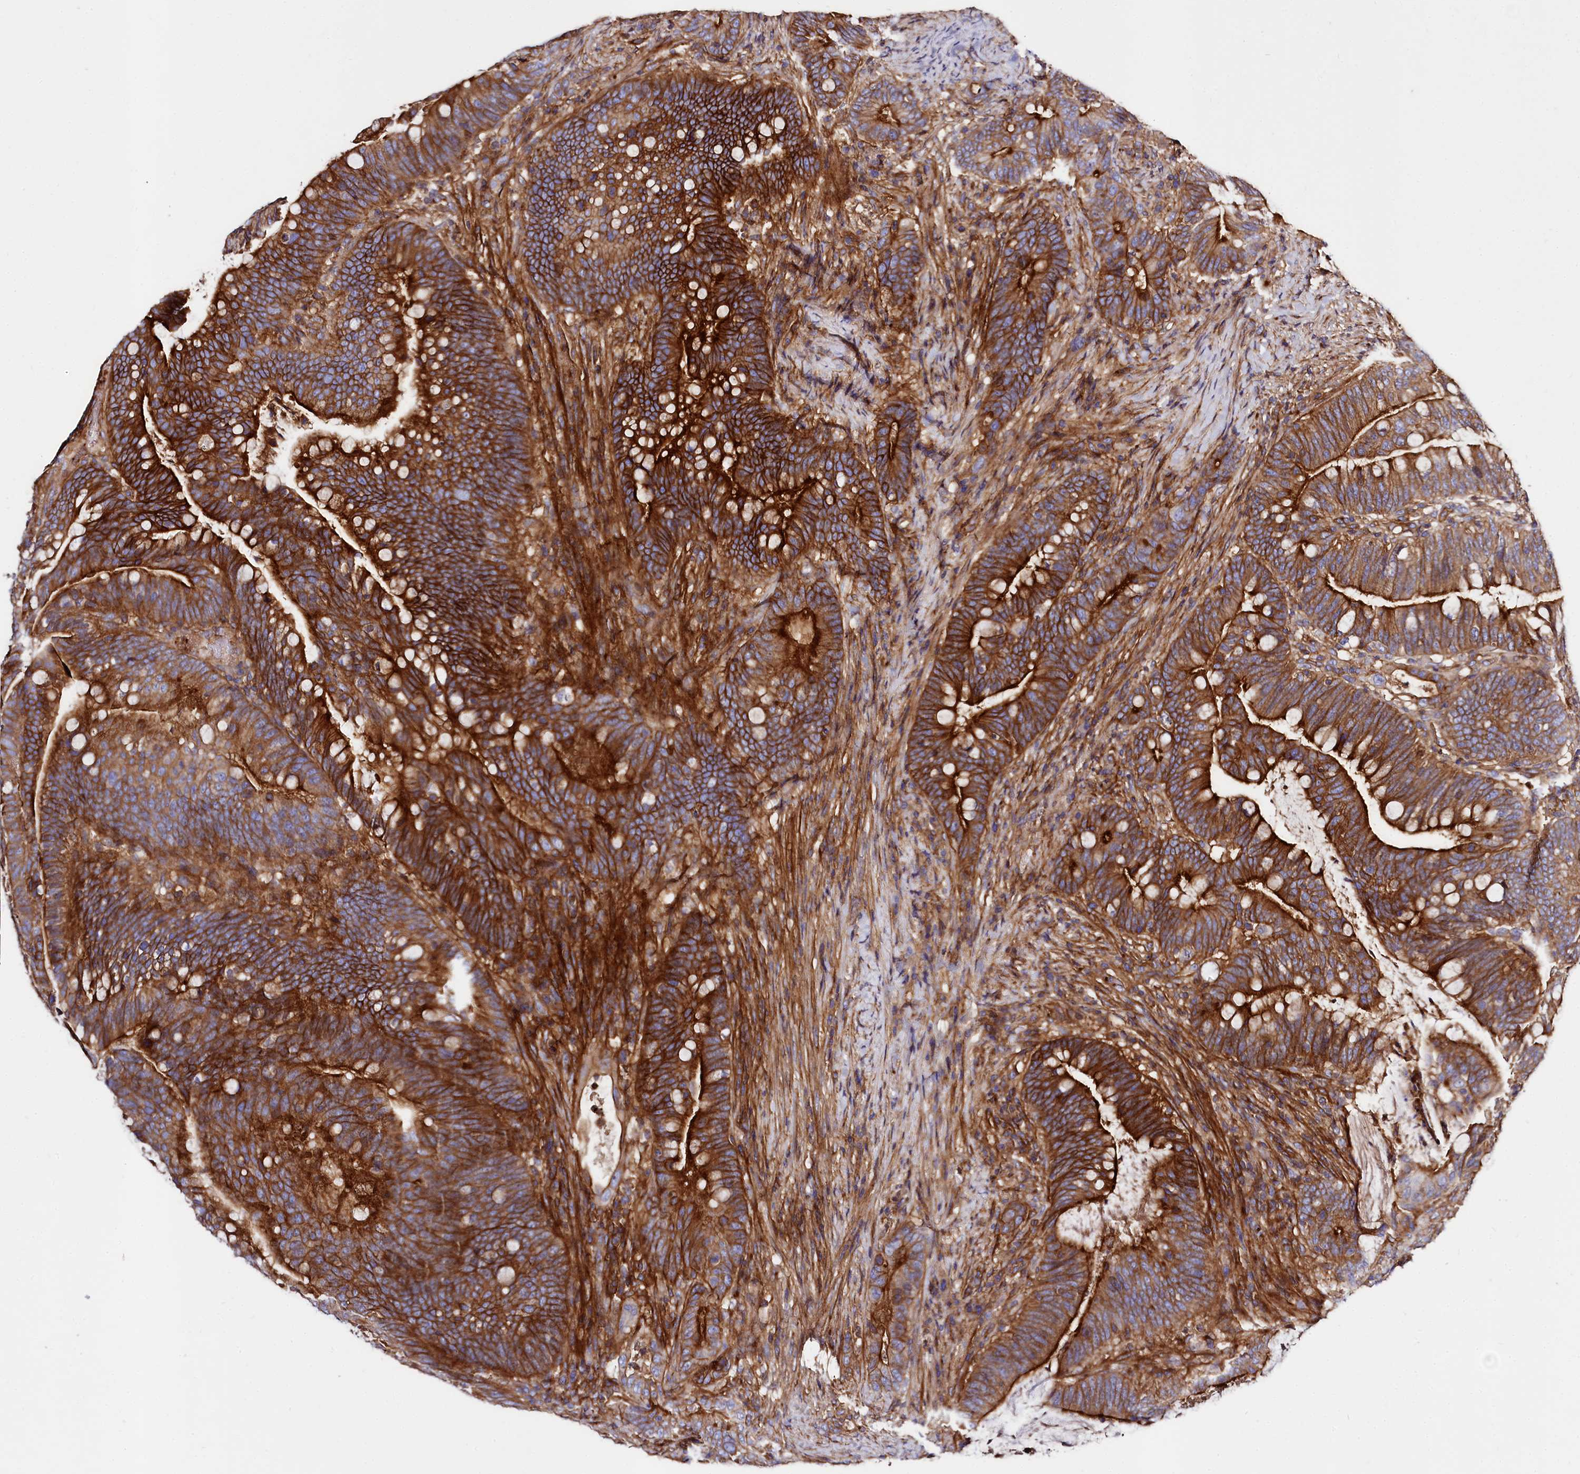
{"staining": {"intensity": "strong", "quantity": ">75%", "location": "cytoplasmic/membranous"}, "tissue": "colorectal cancer", "cell_type": "Tumor cells", "image_type": "cancer", "snomed": [{"axis": "morphology", "description": "Adenocarcinoma, NOS"}, {"axis": "topography", "description": "Colon"}], "caption": "This image reveals immunohistochemistry (IHC) staining of colorectal cancer, with high strong cytoplasmic/membranous expression in about >75% of tumor cells.", "gene": "ANO6", "patient": {"sex": "female", "age": 66}}